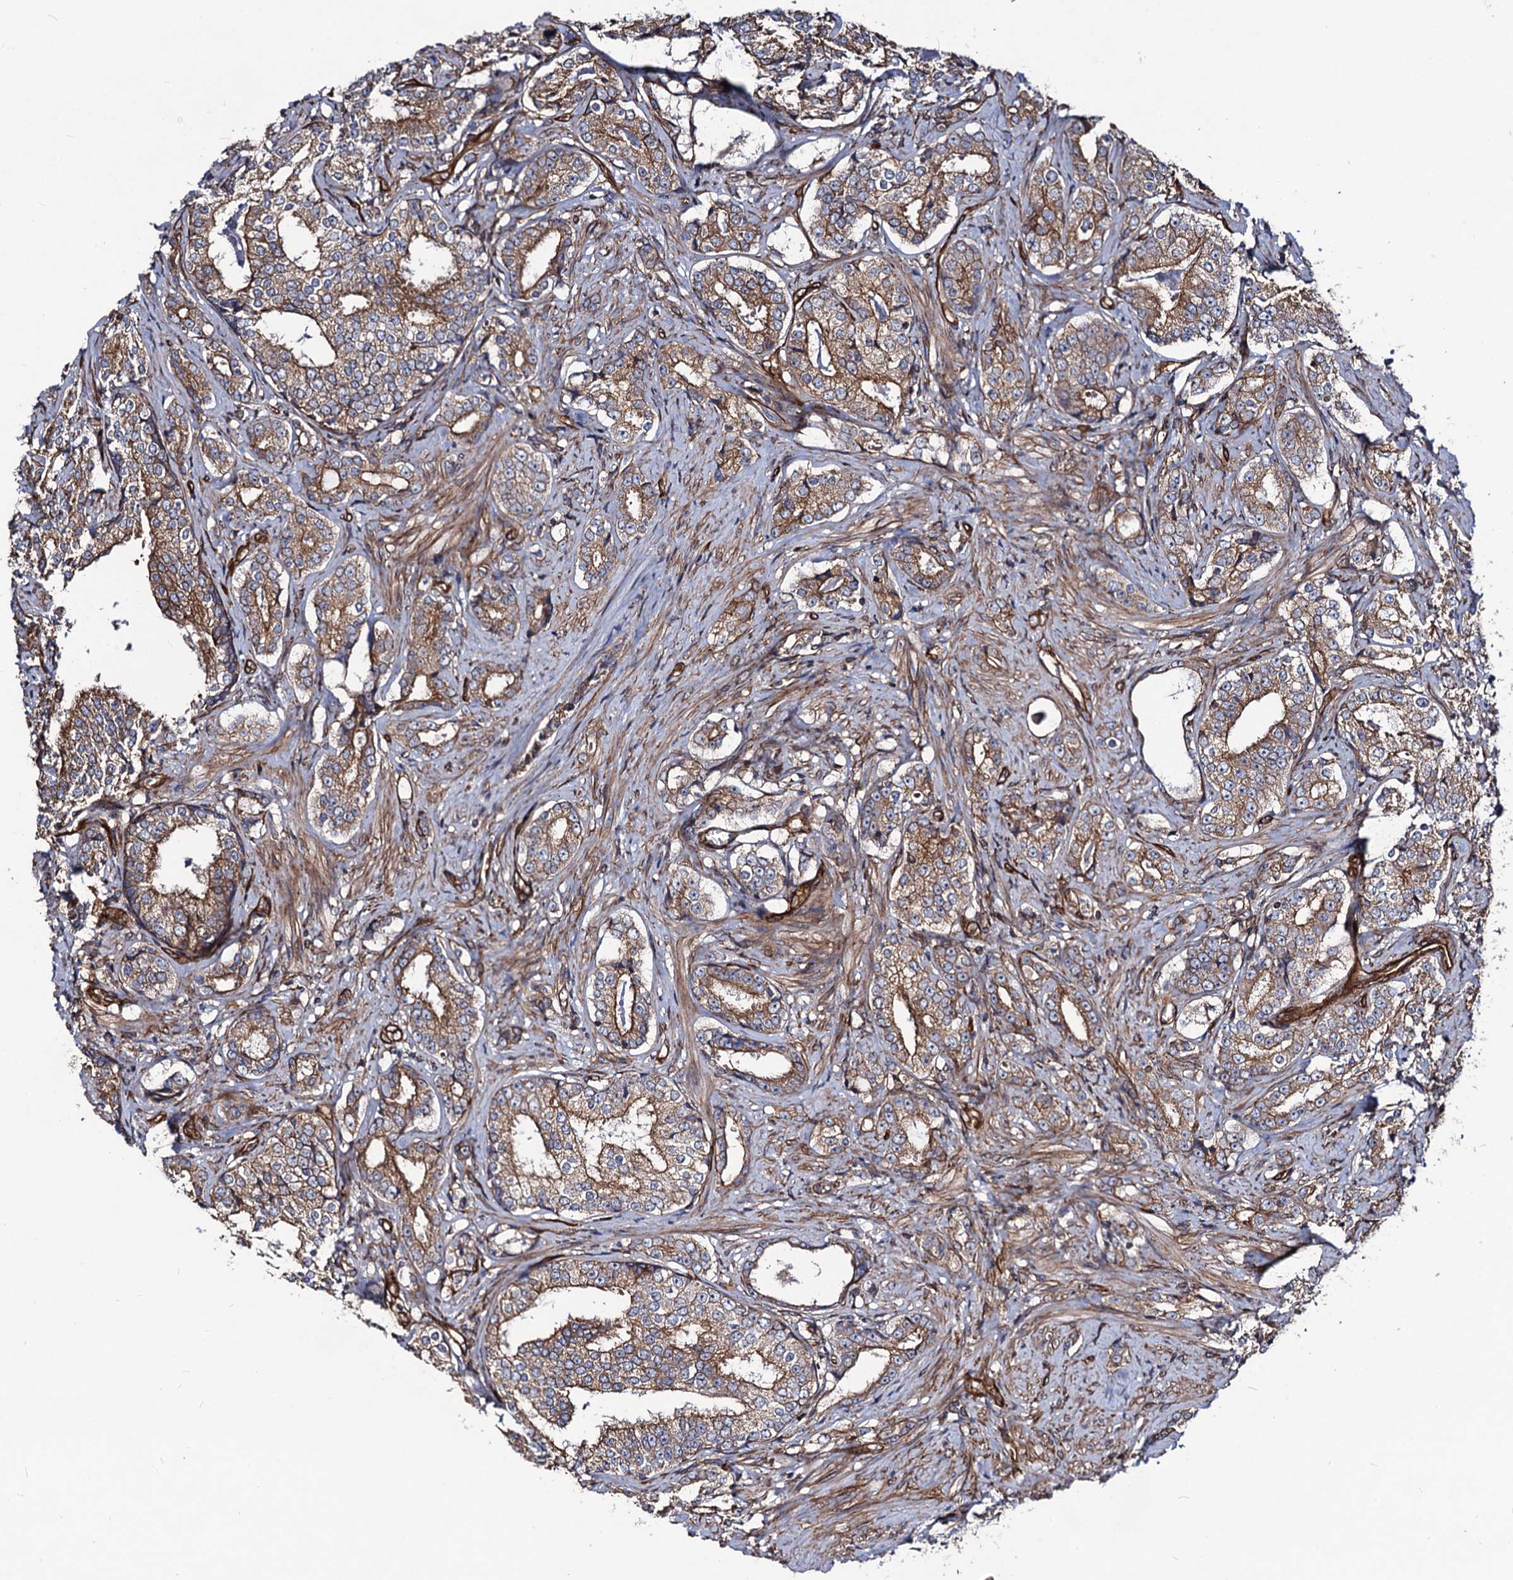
{"staining": {"intensity": "moderate", "quantity": ">75%", "location": "cytoplasmic/membranous"}, "tissue": "prostate cancer", "cell_type": "Tumor cells", "image_type": "cancer", "snomed": [{"axis": "morphology", "description": "Adenocarcinoma, High grade"}, {"axis": "topography", "description": "Prostate"}], "caption": "Protein staining of high-grade adenocarcinoma (prostate) tissue reveals moderate cytoplasmic/membranous positivity in approximately >75% of tumor cells. The staining was performed using DAB, with brown indicating positive protein expression. Nuclei are stained blue with hematoxylin.", "gene": "CIP2A", "patient": {"sex": "male", "age": 58}}